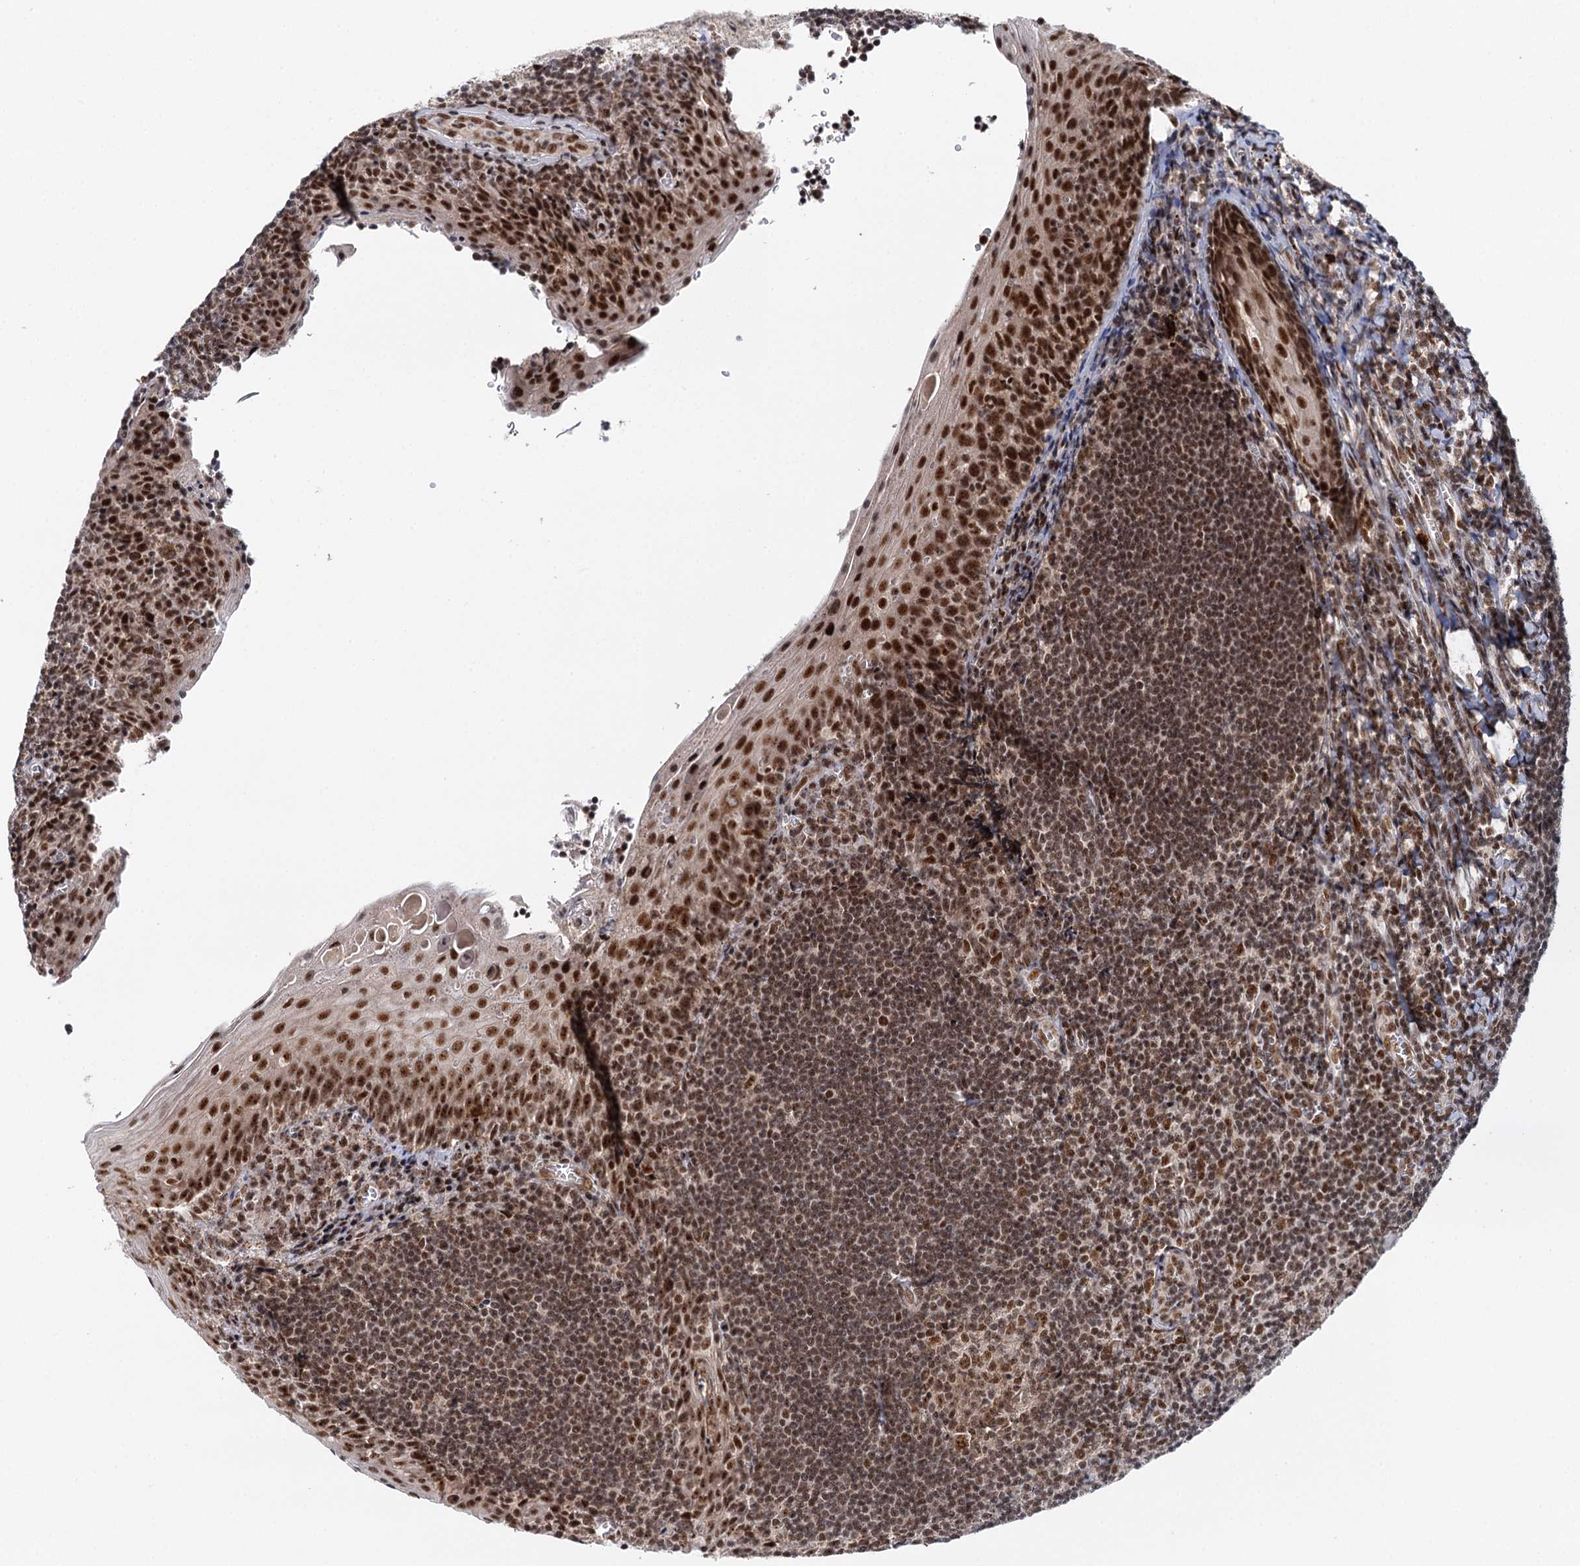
{"staining": {"intensity": "moderate", "quantity": "25%-75%", "location": "nuclear"}, "tissue": "tonsil", "cell_type": "Germinal center cells", "image_type": "normal", "snomed": [{"axis": "morphology", "description": "Normal tissue, NOS"}, {"axis": "topography", "description": "Tonsil"}], "caption": "This photomicrograph shows immunohistochemistry staining of normal human tonsil, with medium moderate nuclear positivity in about 25%-75% of germinal center cells.", "gene": "BUD13", "patient": {"sex": "male", "age": 27}}